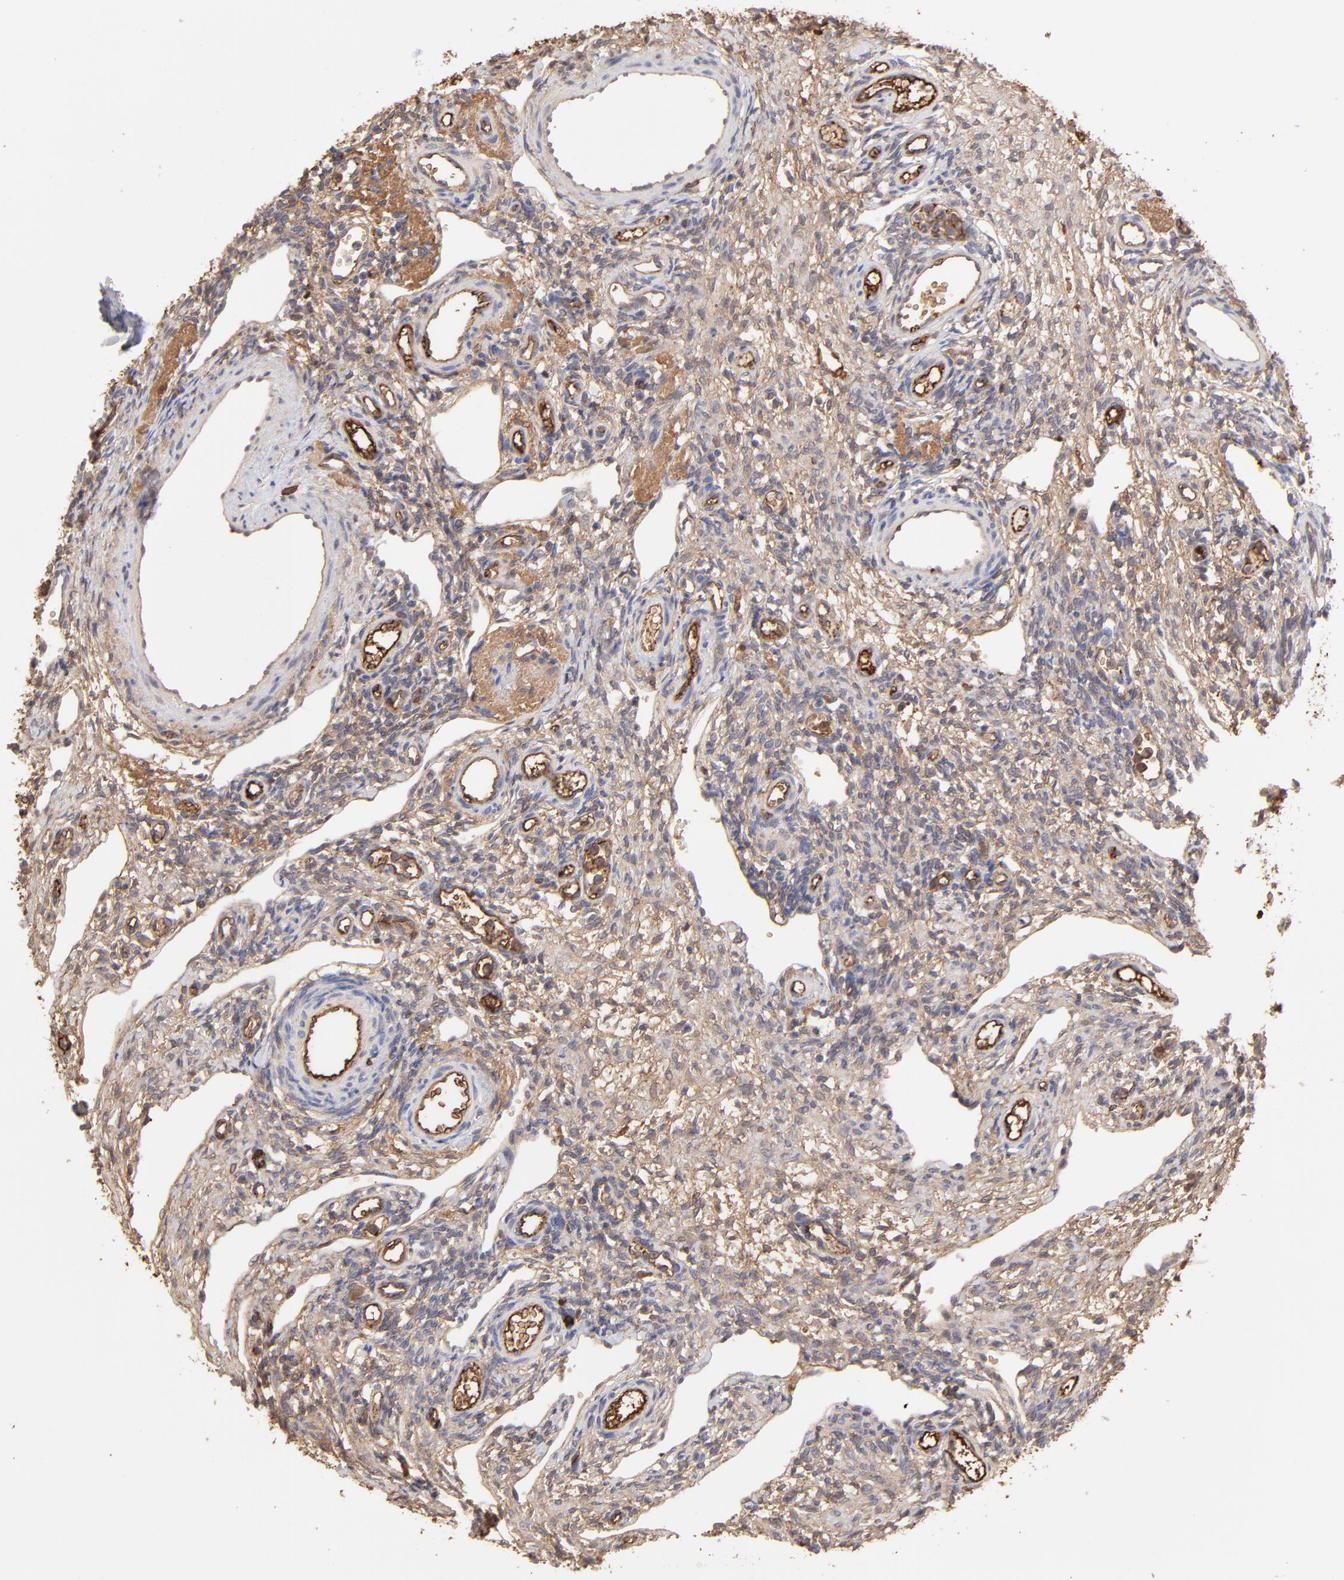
{"staining": {"intensity": "strong", "quantity": ">75%", "location": "cytoplasmic/membranous,nuclear"}, "tissue": "ovary", "cell_type": "Follicle cells", "image_type": "normal", "snomed": [{"axis": "morphology", "description": "Normal tissue, NOS"}, {"axis": "topography", "description": "Ovary"}], "caption": "The photomicrograph demonstrates a brown stain indicating the presence of a protein in the cytoplasmic/membranous,nuclear of follicle cells in ovary.", "gene": "PSMD14", "patient": {"sex": "female", "age": 33}}